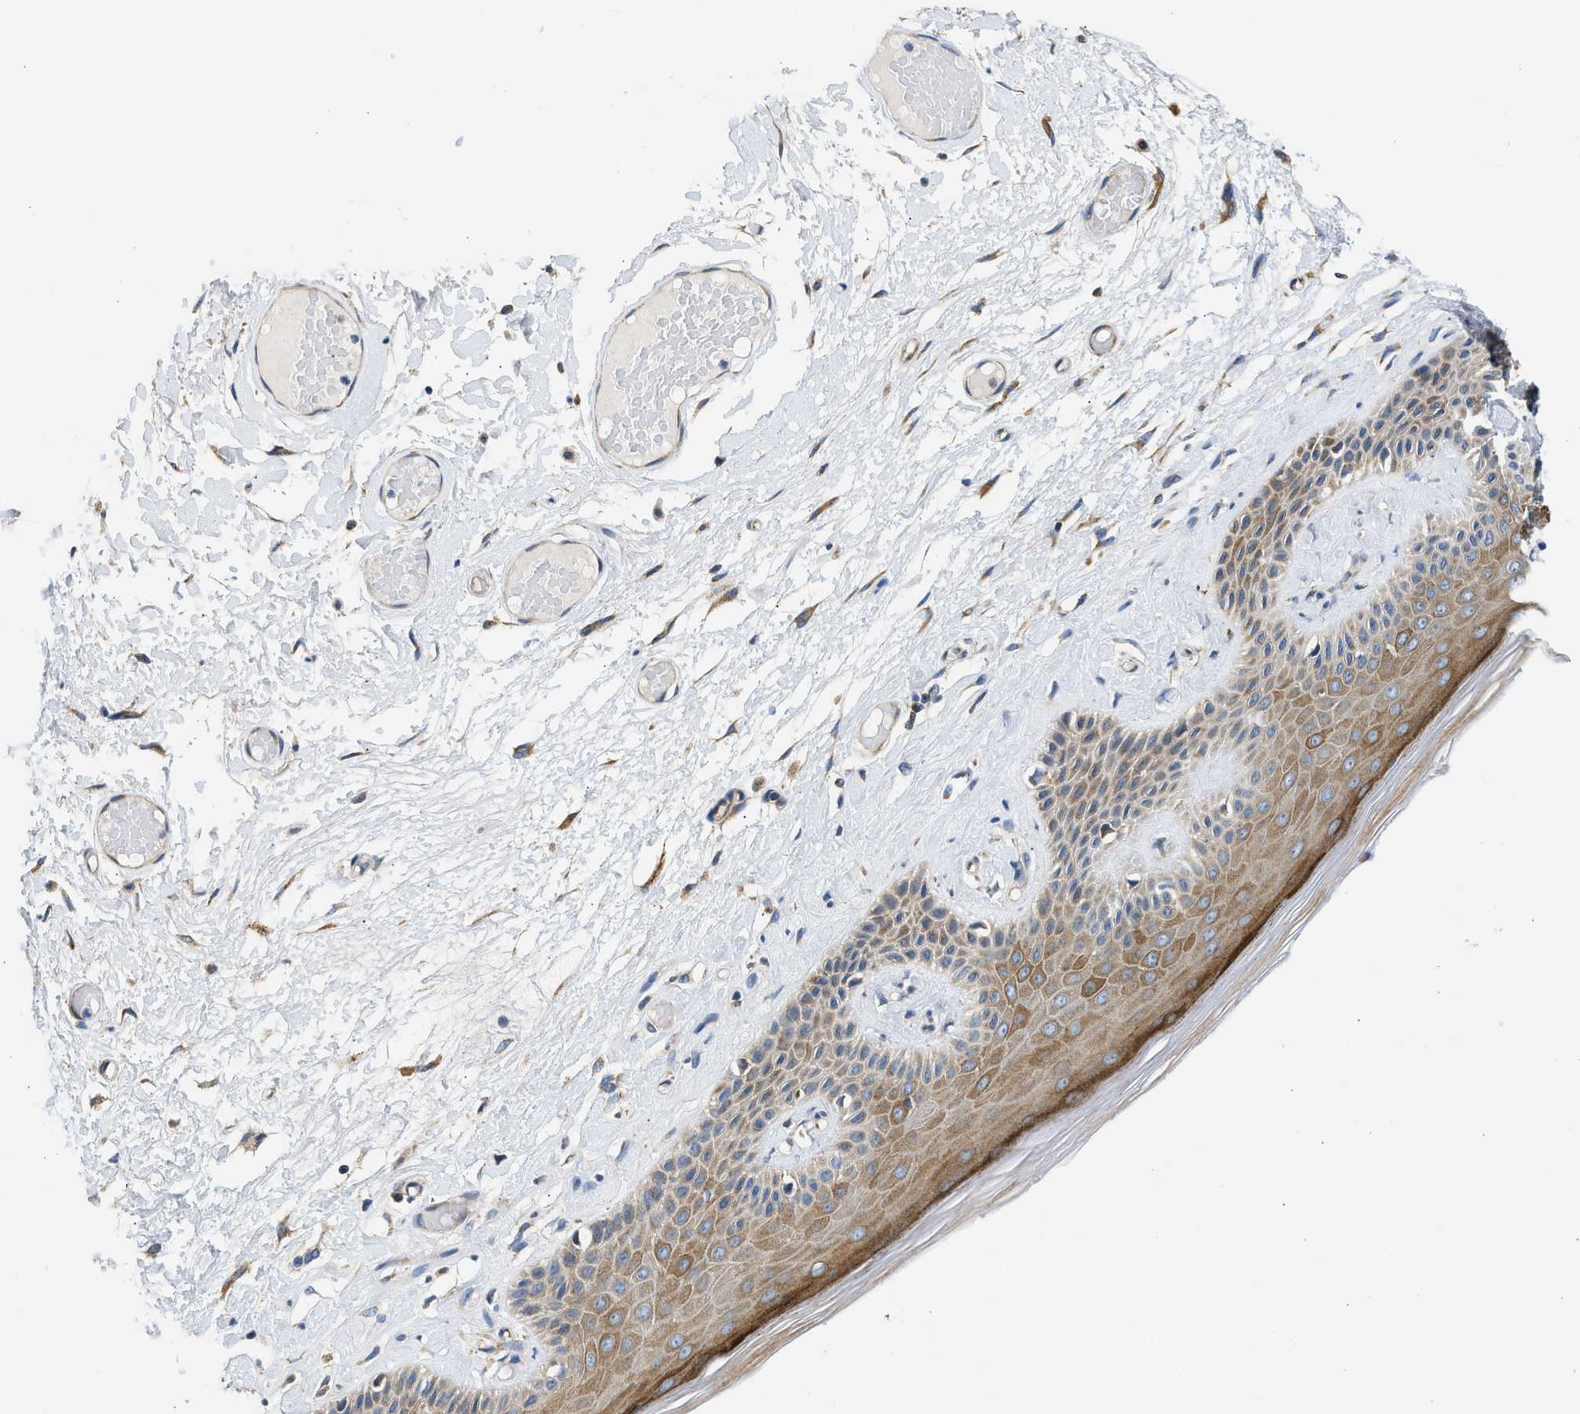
{"staining": {"intensity": "moderate", "quantity": ">75%", "location": "cytoplasmic/membranous"}, "tissue": "skin", "cell_type": "Epidermal cells", "image_type": "normal", "snomed": [{"axis": "morphology", "description": "Normal tissue, NOS"}, {"axis": "topography", "description": "Vulva"}], "caption": "The histopathology image displays immunohistochemical staining of benign skin. There is moderate cytoplasmic/membranous staining is seen in approximately >75% of epidermal cells. The staining was performed using DAB to visualize the protein expression in brown, while the nuclei were stained in blue with hematoxylin (Magnification: 20x).", "gene": "CAMKK2", "patient": {"sex": "female", "age": 73}}